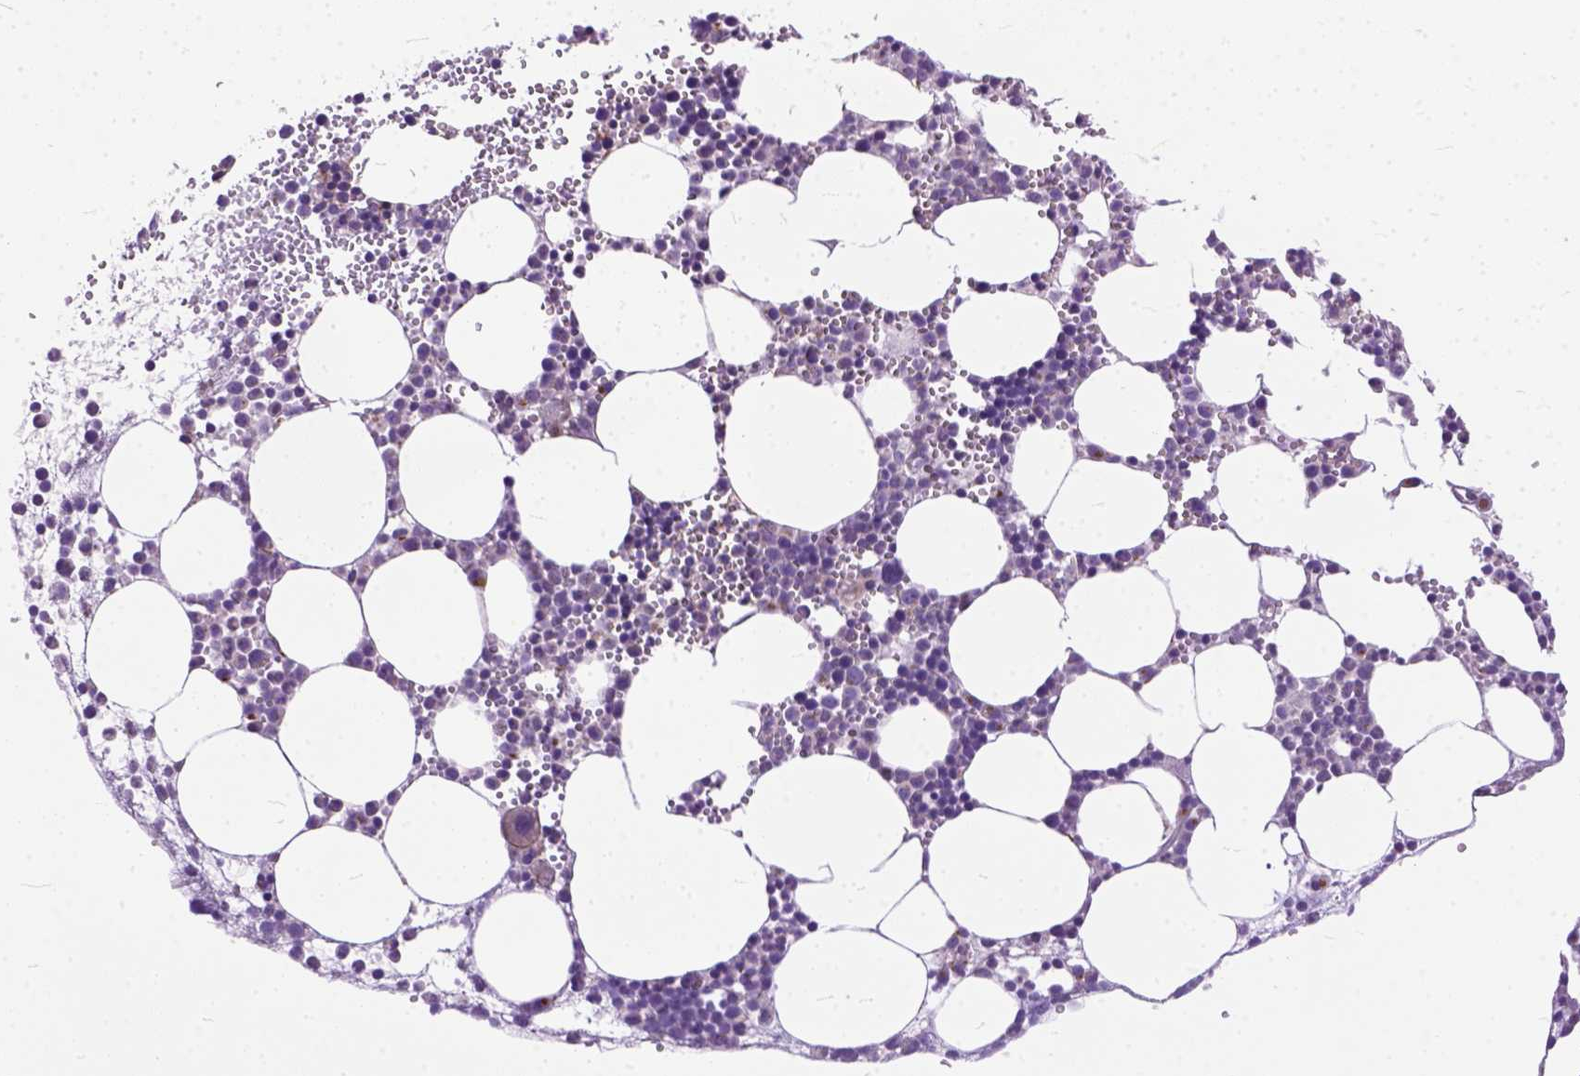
{"staining": {"intensity": "weak", "quantity": "<25%", "location": "cytoplasmic/membranous"}, "tissue": "bone marrow", "cell_type": "Hematopoietic cells", "image_type": "normal", "snomed": [{"axis": "morphology", "description": "Normal tissue, NOS"}, {"axis": "topography", "description": "Bone marrow"}], "caption": "The image exhibits no significant expression in hematopoietic cells of bone marrow. (DAB immunohistochemistry visualized using brightfield microscopy, high magnification).", "gene": "BANF2", "patient": {"sex": "male", "age": 89}}